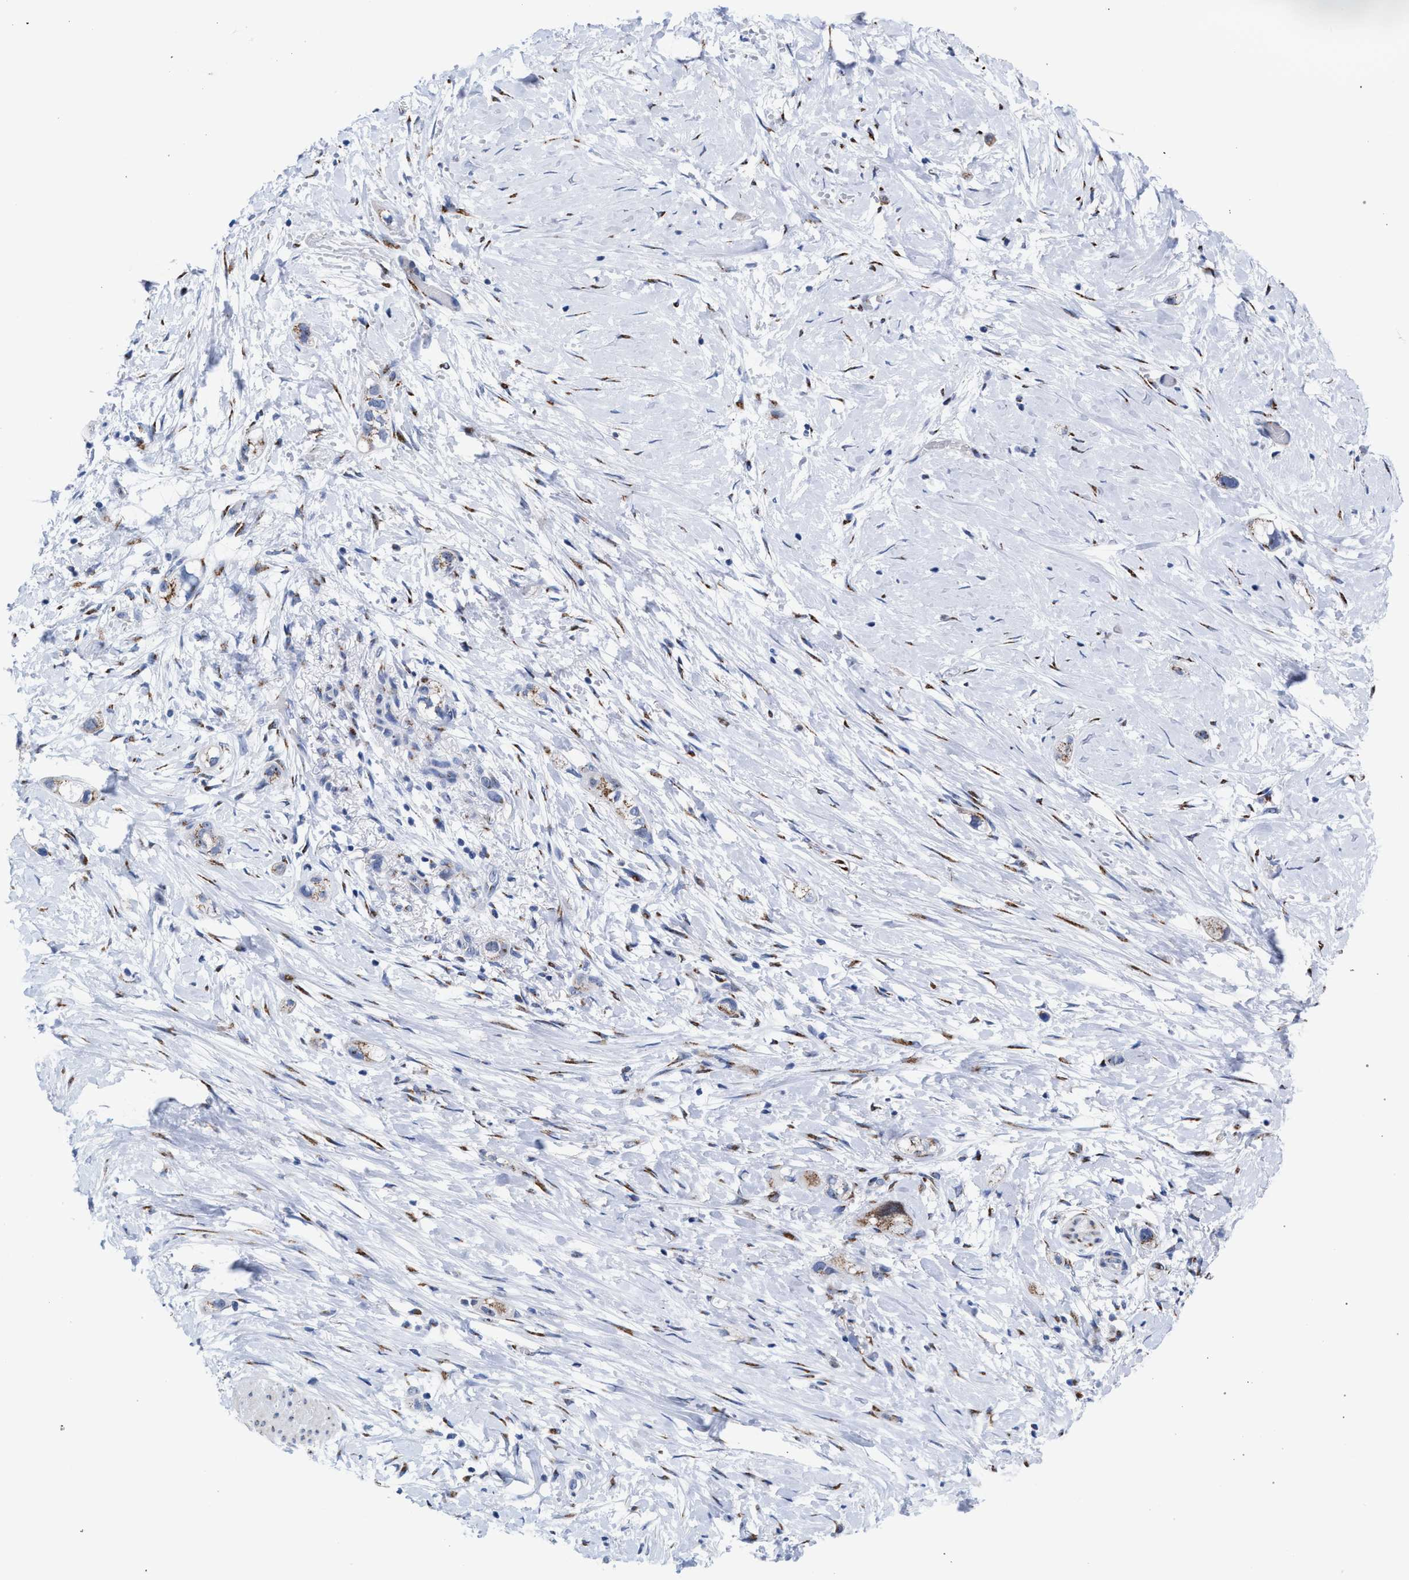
{"staining": {"intensity": "negative", "quantity": "none", "location": "none"}, "tissue": "stomach cancer", "cell_type": "Tumor cells", "image_type": "cancer", "snomed": [{"axis": "morphology", "description": "Adenocarcinoma, NOS"}, {"axis": "topography", "description": "Stomach"}, {"axis": "topography", "description": "Stomach, lower"}], "caption": "Image shows no protein expression in tumor cells of stomach cancer tissue.", "gene": "GOLGA2", "patient": {"sex": "female", "age": 48}}